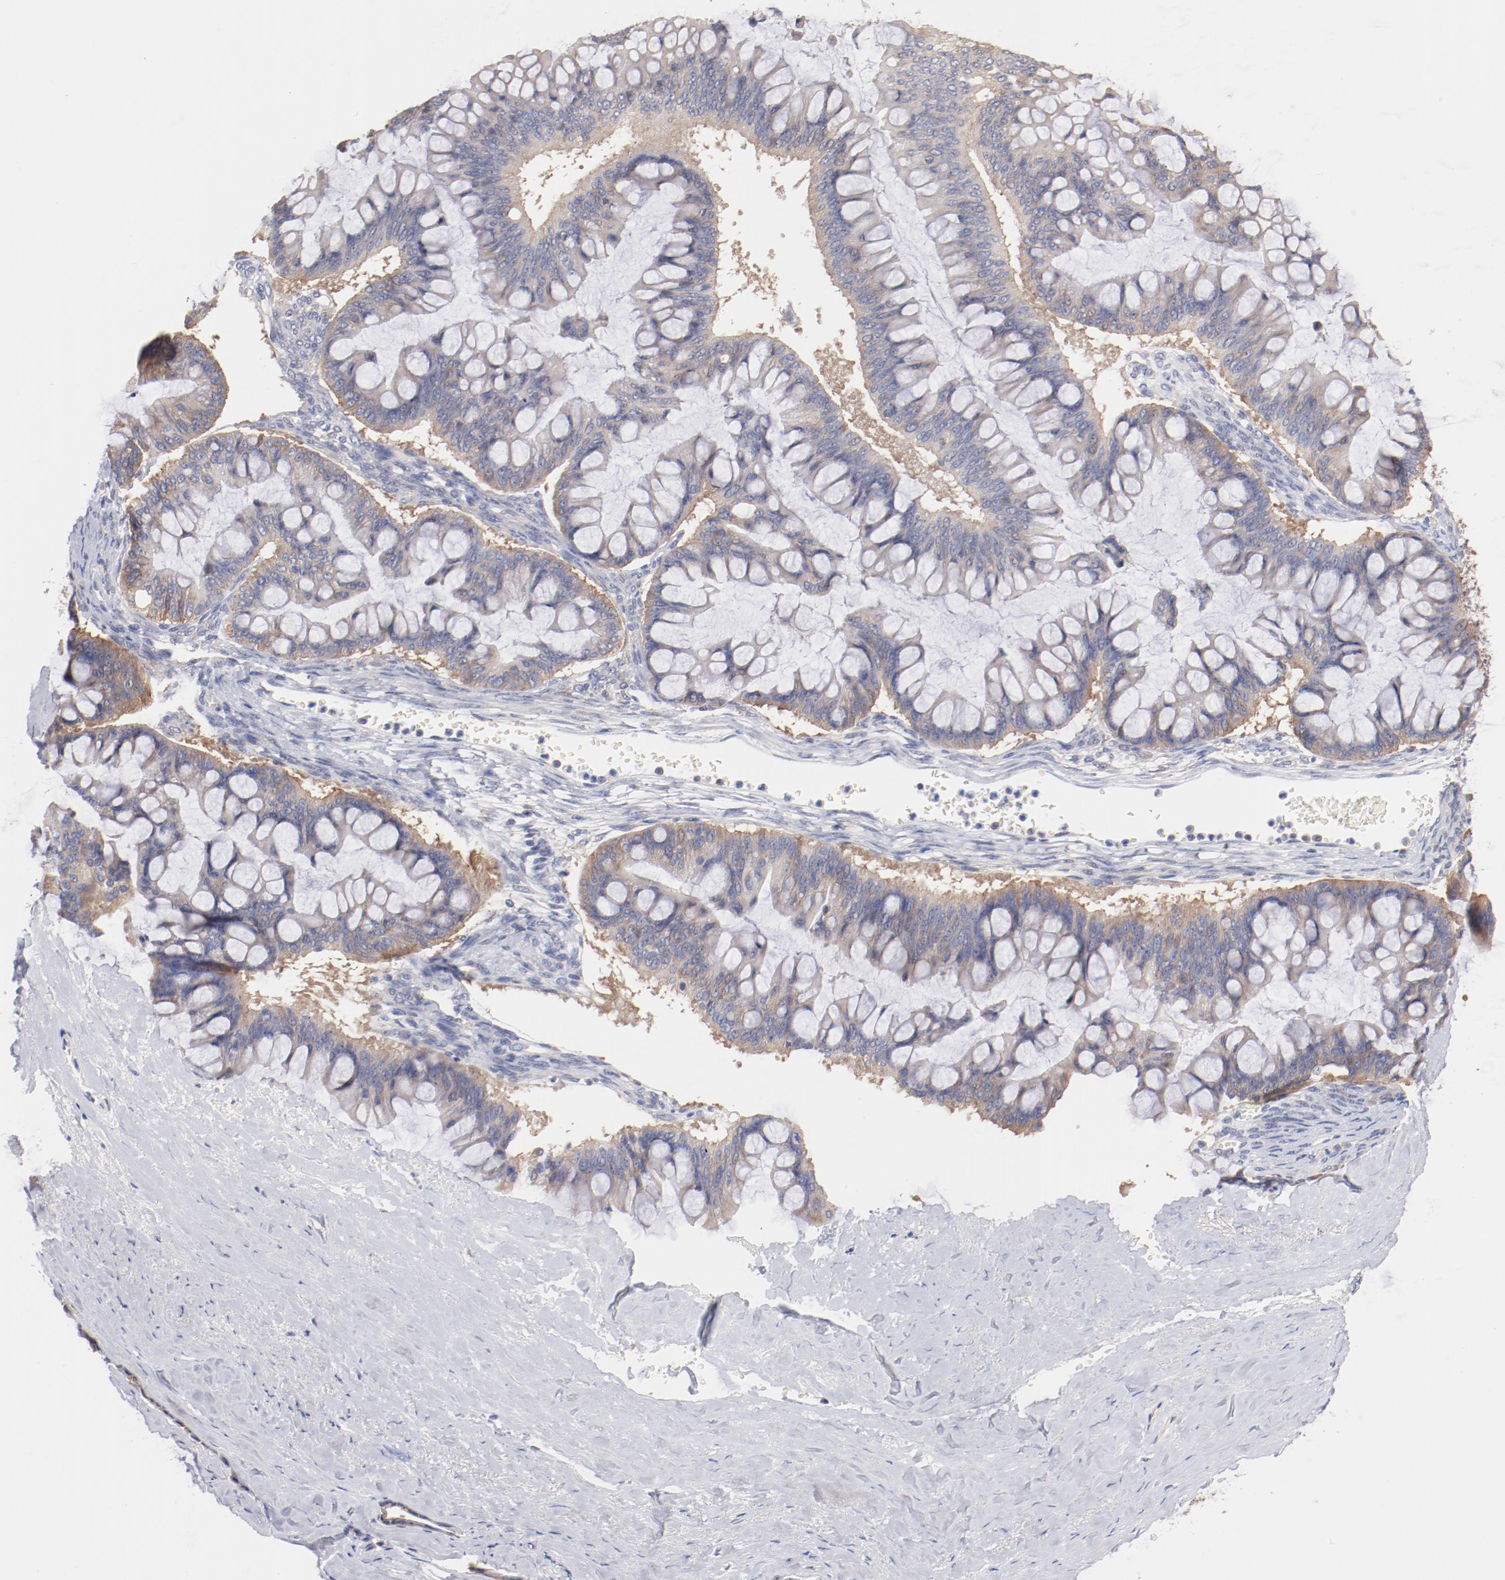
{"staining": {"intensity": "weak", "quantity": ">75%", "location": "cytoplasmic/membranous"}, "tissue": "ovarian cancer", "cell_type": "Tumor cells", "image_type": "cancer", "snomed": [{"axis": "morphology", "description": "Cystadenocarcinoma, mucinous, NOS"}, {"axis": "topography", "description": "Ovary"}], "caption": "Human ovarian cancer (mucinous cystadenocarcinoma) stained with a protein marker shows weak staining in tumor cells.", "gene": "SETD3", "patient": {"sex": "female", "age": 73}}